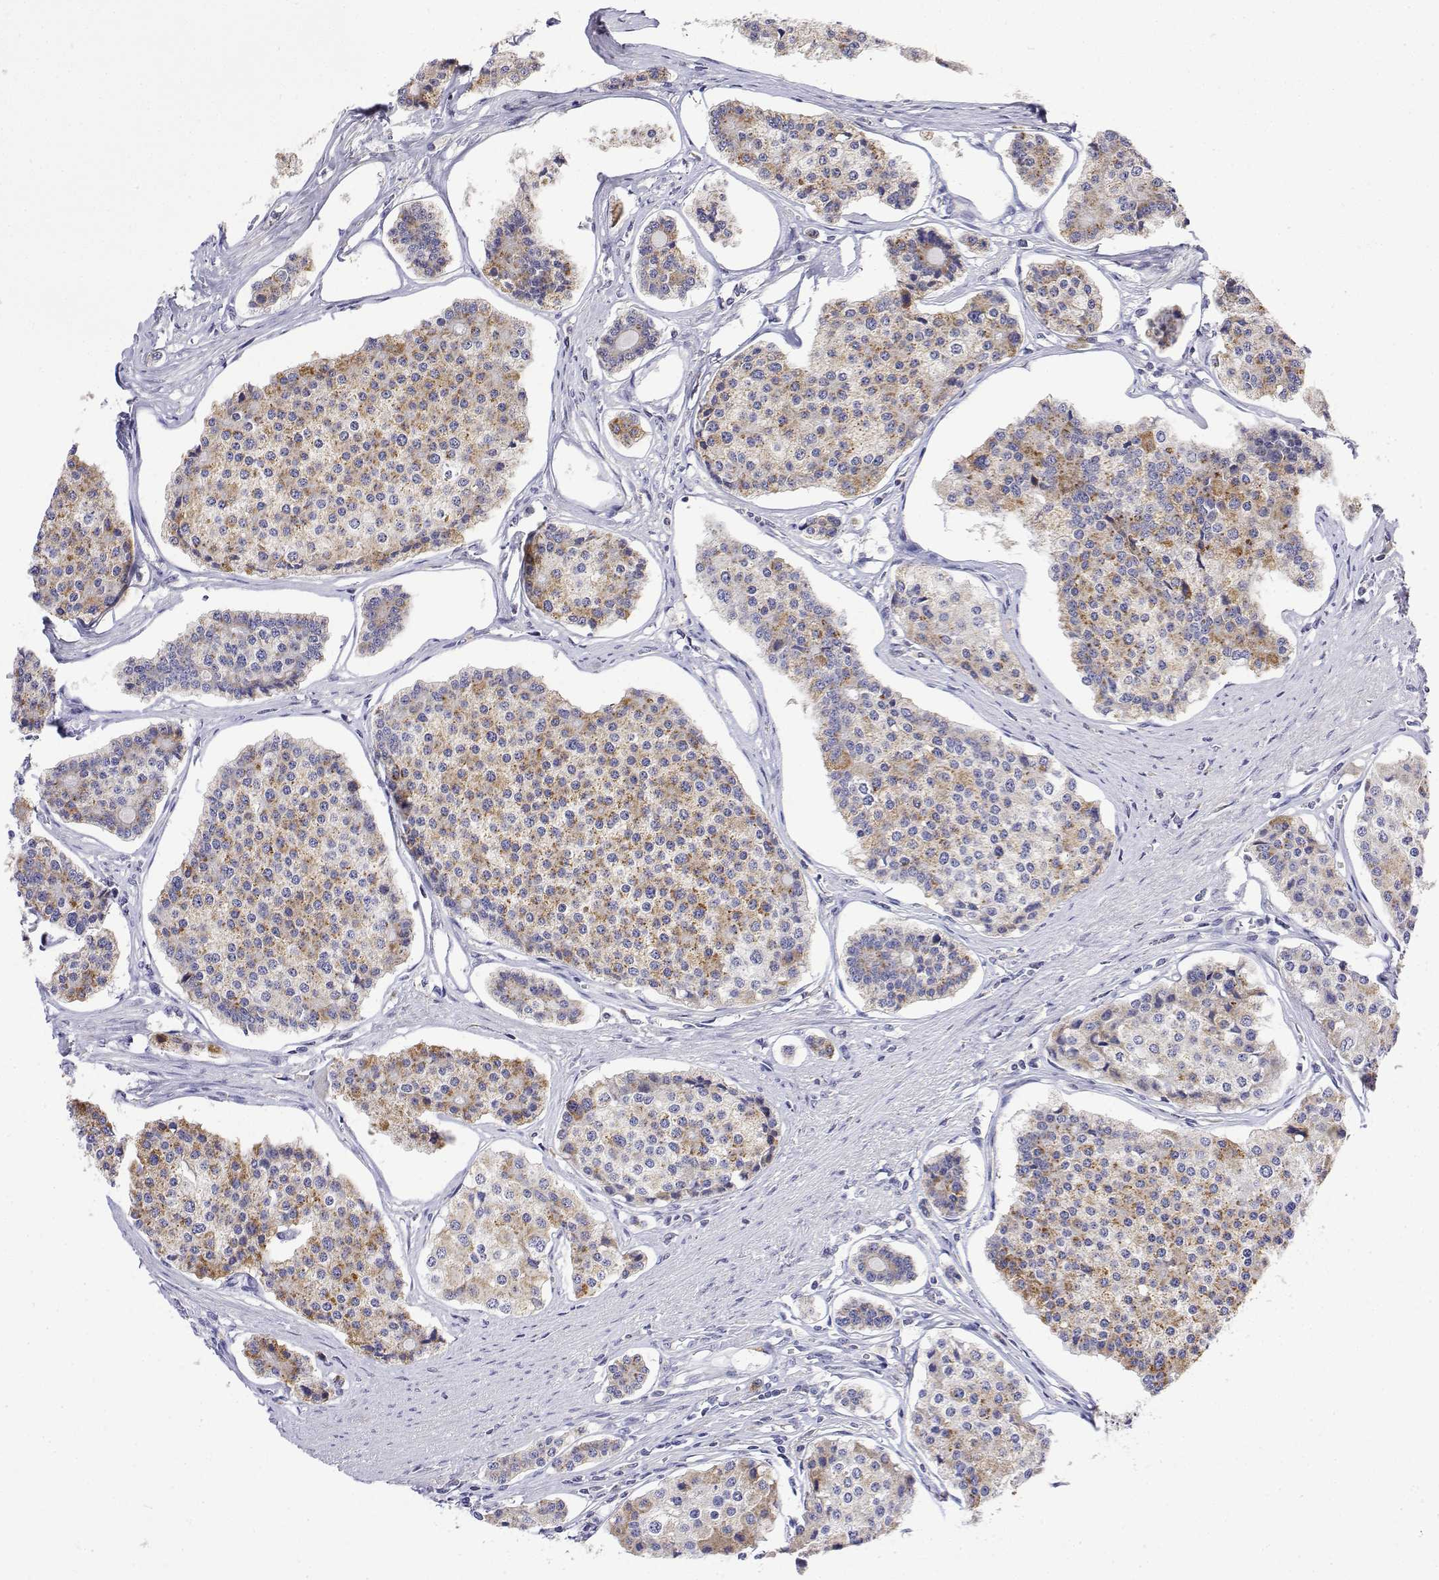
{"staining": {"intensity": "moderate", "quantity": "25%-75%", "location": "cytoplasmic/membranous"}, "tissue": "carcinoid", "cell_type": "Tumor cells", "image_type": "cancer", "snomed": [{"axis": "morphology", "description": "Carcinoid, malignant, NOS"}, {"axis": "topography", "description": "Small intestine"}], "caption": "Immunohistochemistry staining of carcinoid (malignant), which reveals medium levels of moderate cytoplasmic/membranous staining in about 25%-75% of tumor cells indicating moderate cytoplasmic/membranous protein positivity. The staining was performed using DAB (brown) for protein detection and nuclei were counterstained in hematoxylin (blue).", "gene": "GADD45GIP1", "patient": {"sex": "female", "age": 65}}